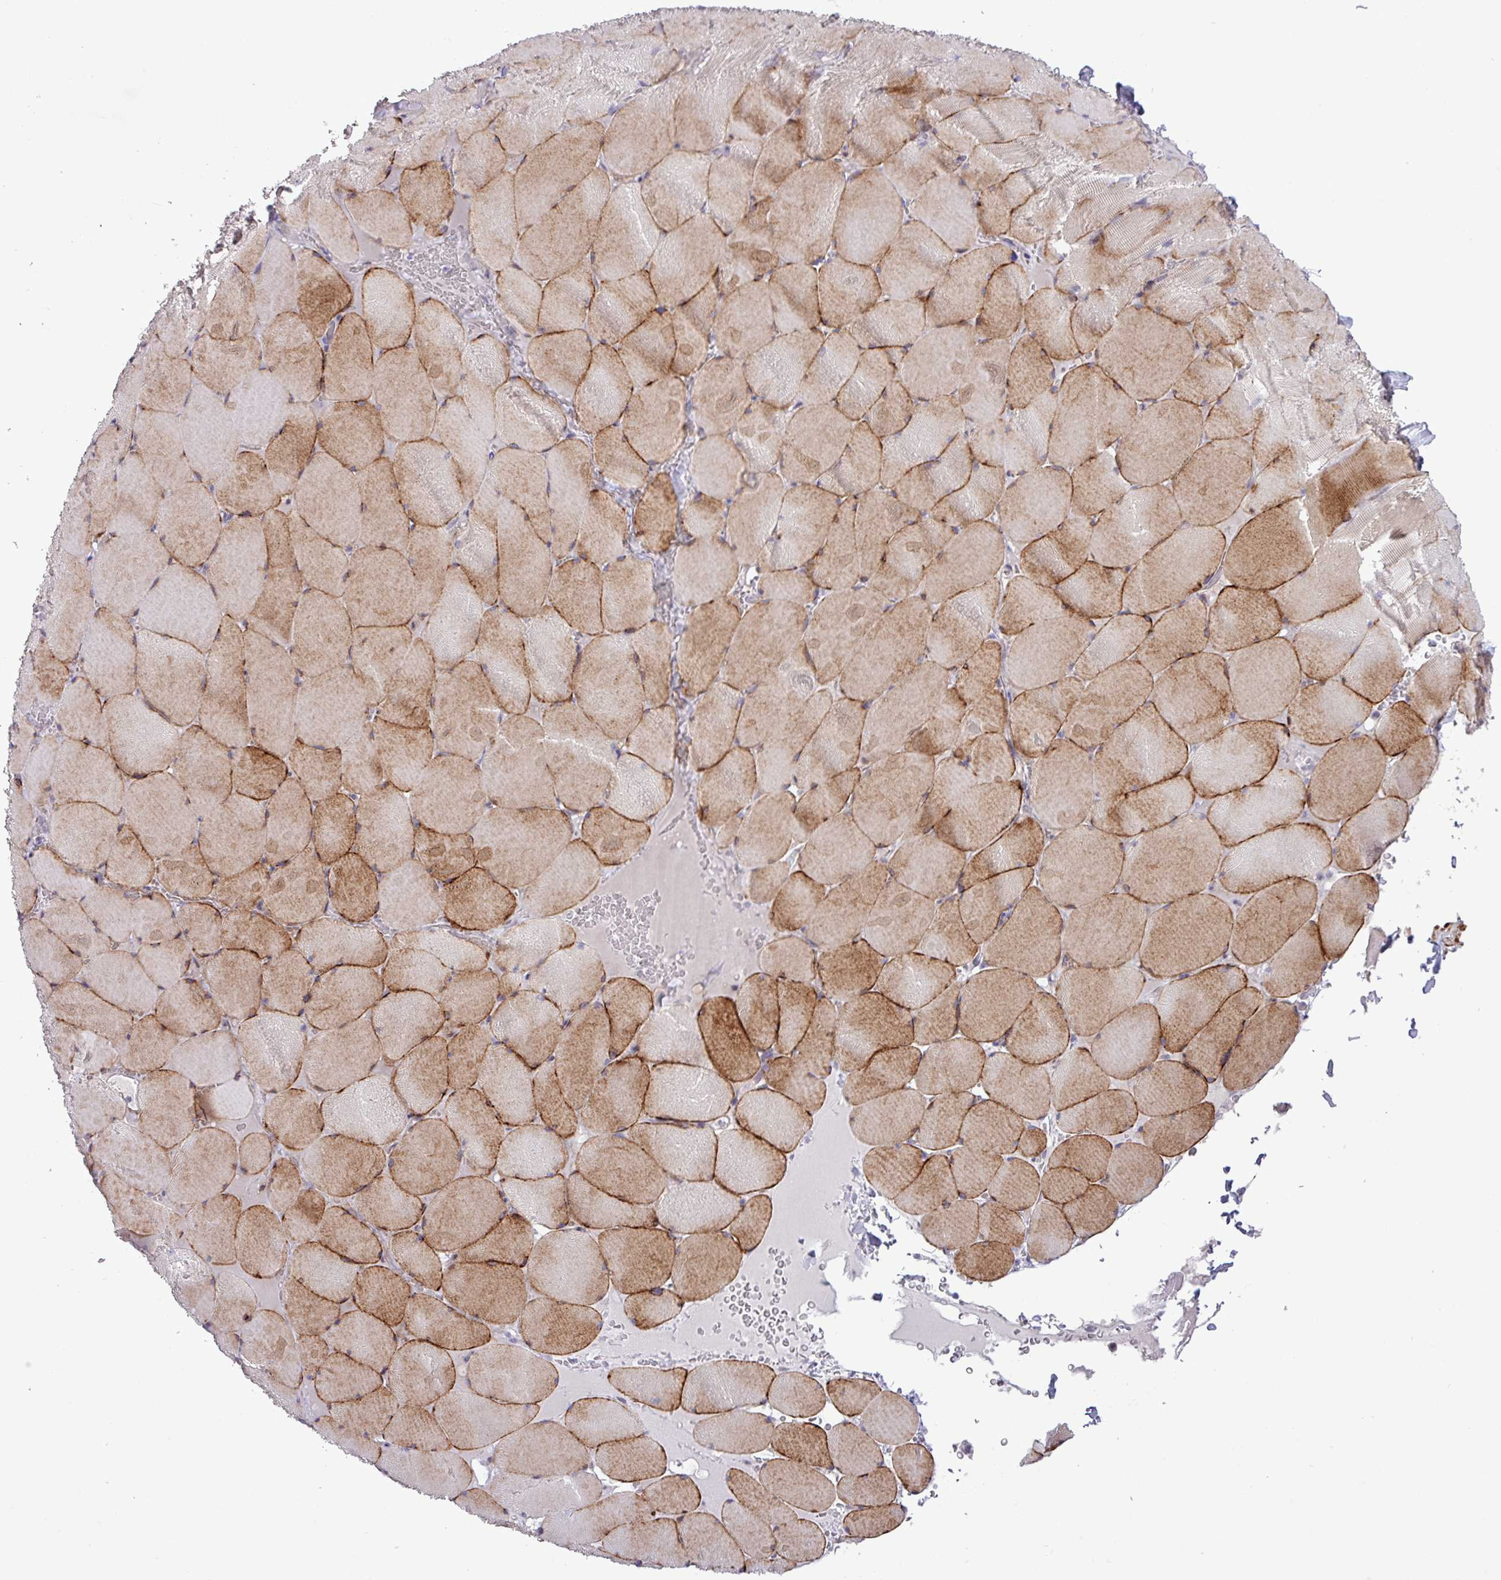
{"staining": {"intensity": "moderate", "quantity": "25%-75%", "location": "cytoplasmic/membranous"}, "tissue": "skeletal muscle", "cell_type": "Myocytes", "image_type": "normal", "snomed": [{"axis": "morphology", "description": "Normal tissue, NOS"}, {"axis": "topography", "description": "Skeletal muscle"}, {"axis": "topography", "description": "Head-Neck"}], "caption": "This micrograph demonstrates unremarkable skeletal muscle stained with immunohistochemistry (IHC) to label a protein in brown. The cytoplasmic/membranous of myocytes show moderate positivity for the protein. Nuclei are counter-stained blue.", "gene": "RIPPLY1", "patient": {"sex": "male", "age": 66}}